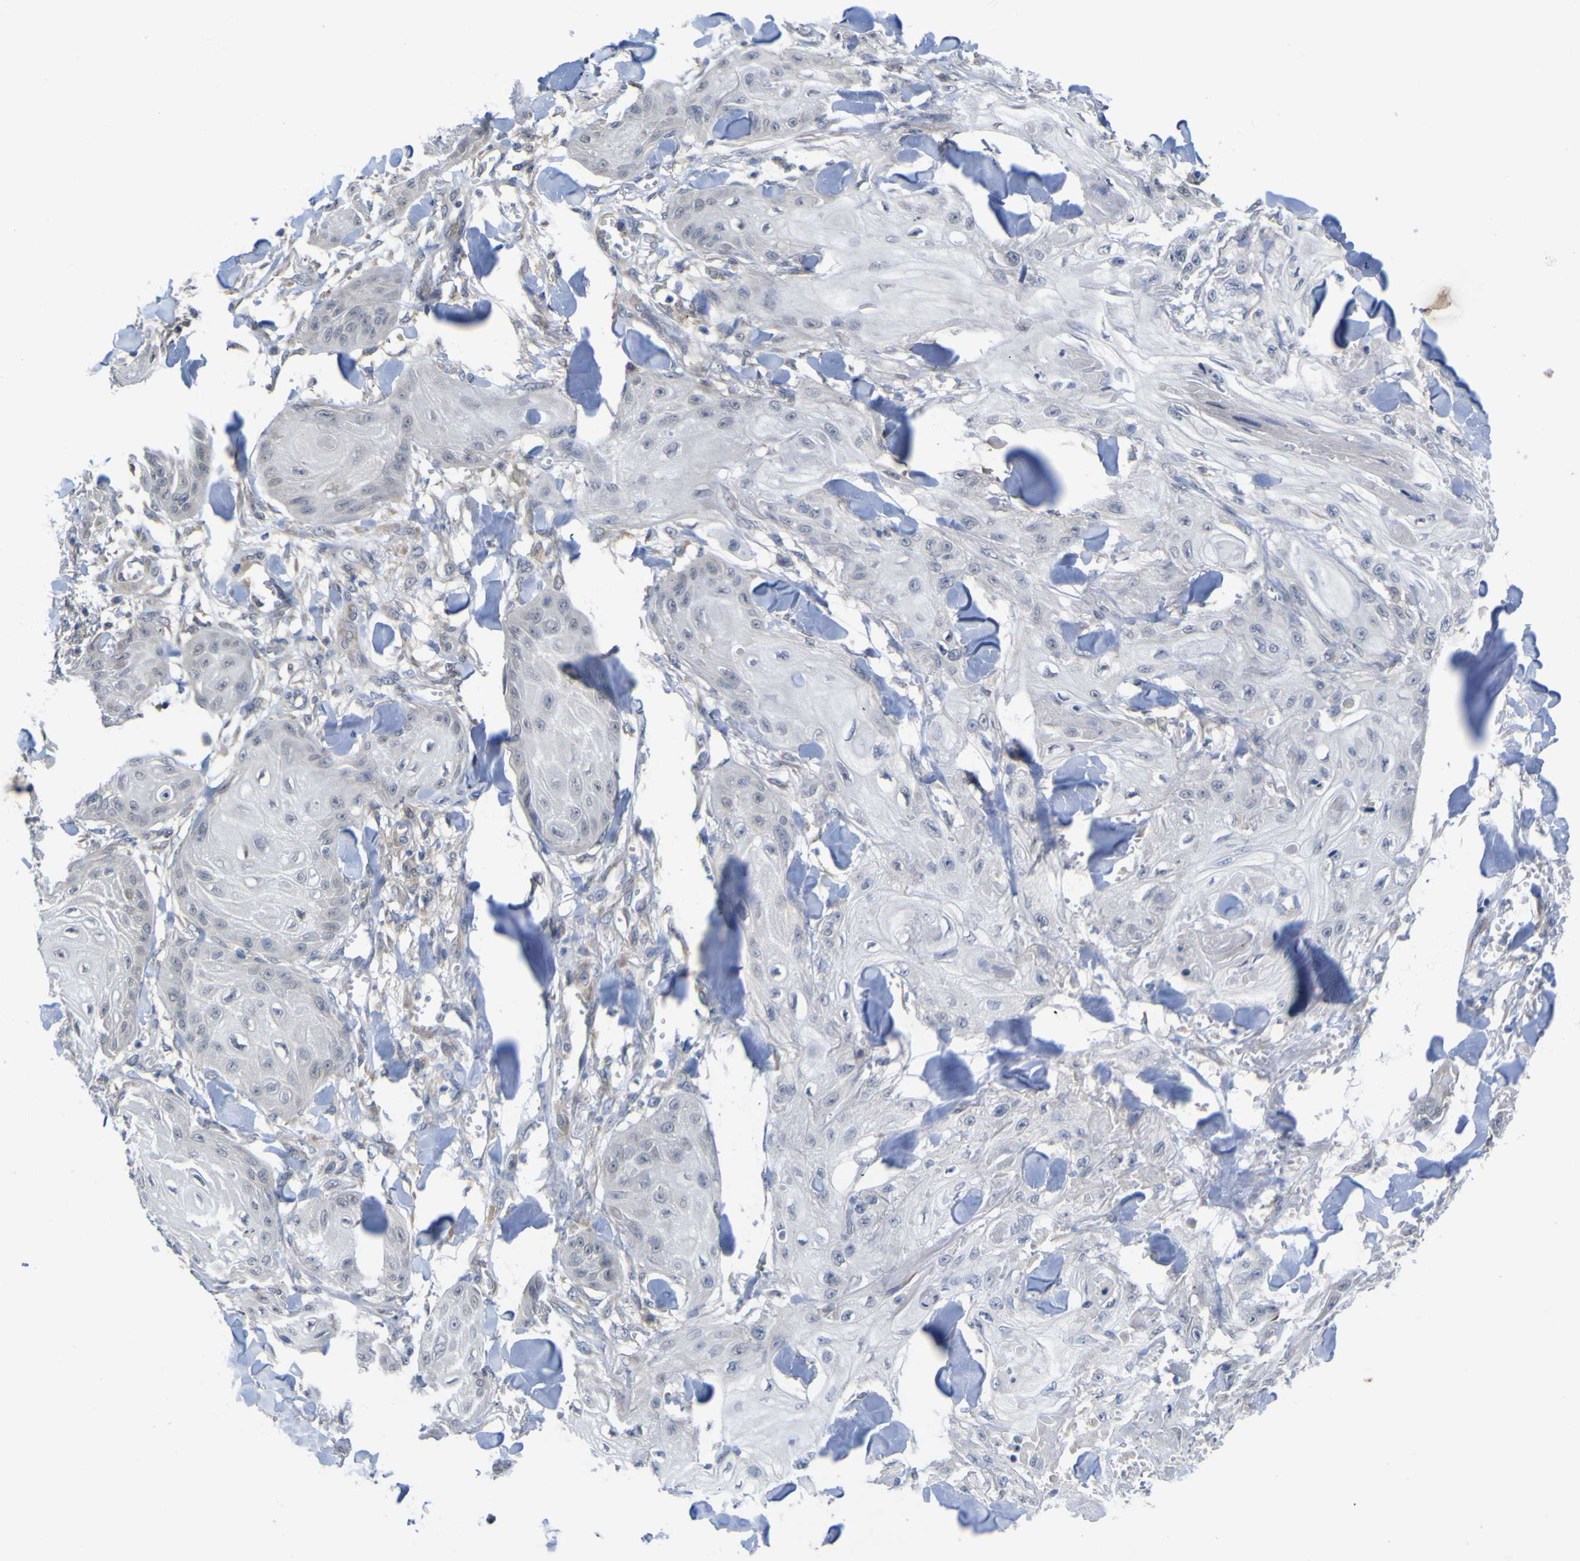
{"staining": {"intensity": "negative", "quantity": "none", "location": "none"}, "tissue": "skin cancer", "cell_type": "Tumor cells", "image_type": "cancer", "snomed": [{"axis": "morphology", "description": "Squamous cell carcinoma, NOS"}, {"axis": "topography", "description": "Skin"}], "caption": "High magnification brightfield microscopy of squamous cell carcinoma (skin) stained with DAB (3,3'-diaminobenzidine) (brown) and counterstained with hematoxylin (blue): tumor cells show no significant expression.", "gene": "TNFRSF11A", "patient": {"sex": "male", "age": 74}}